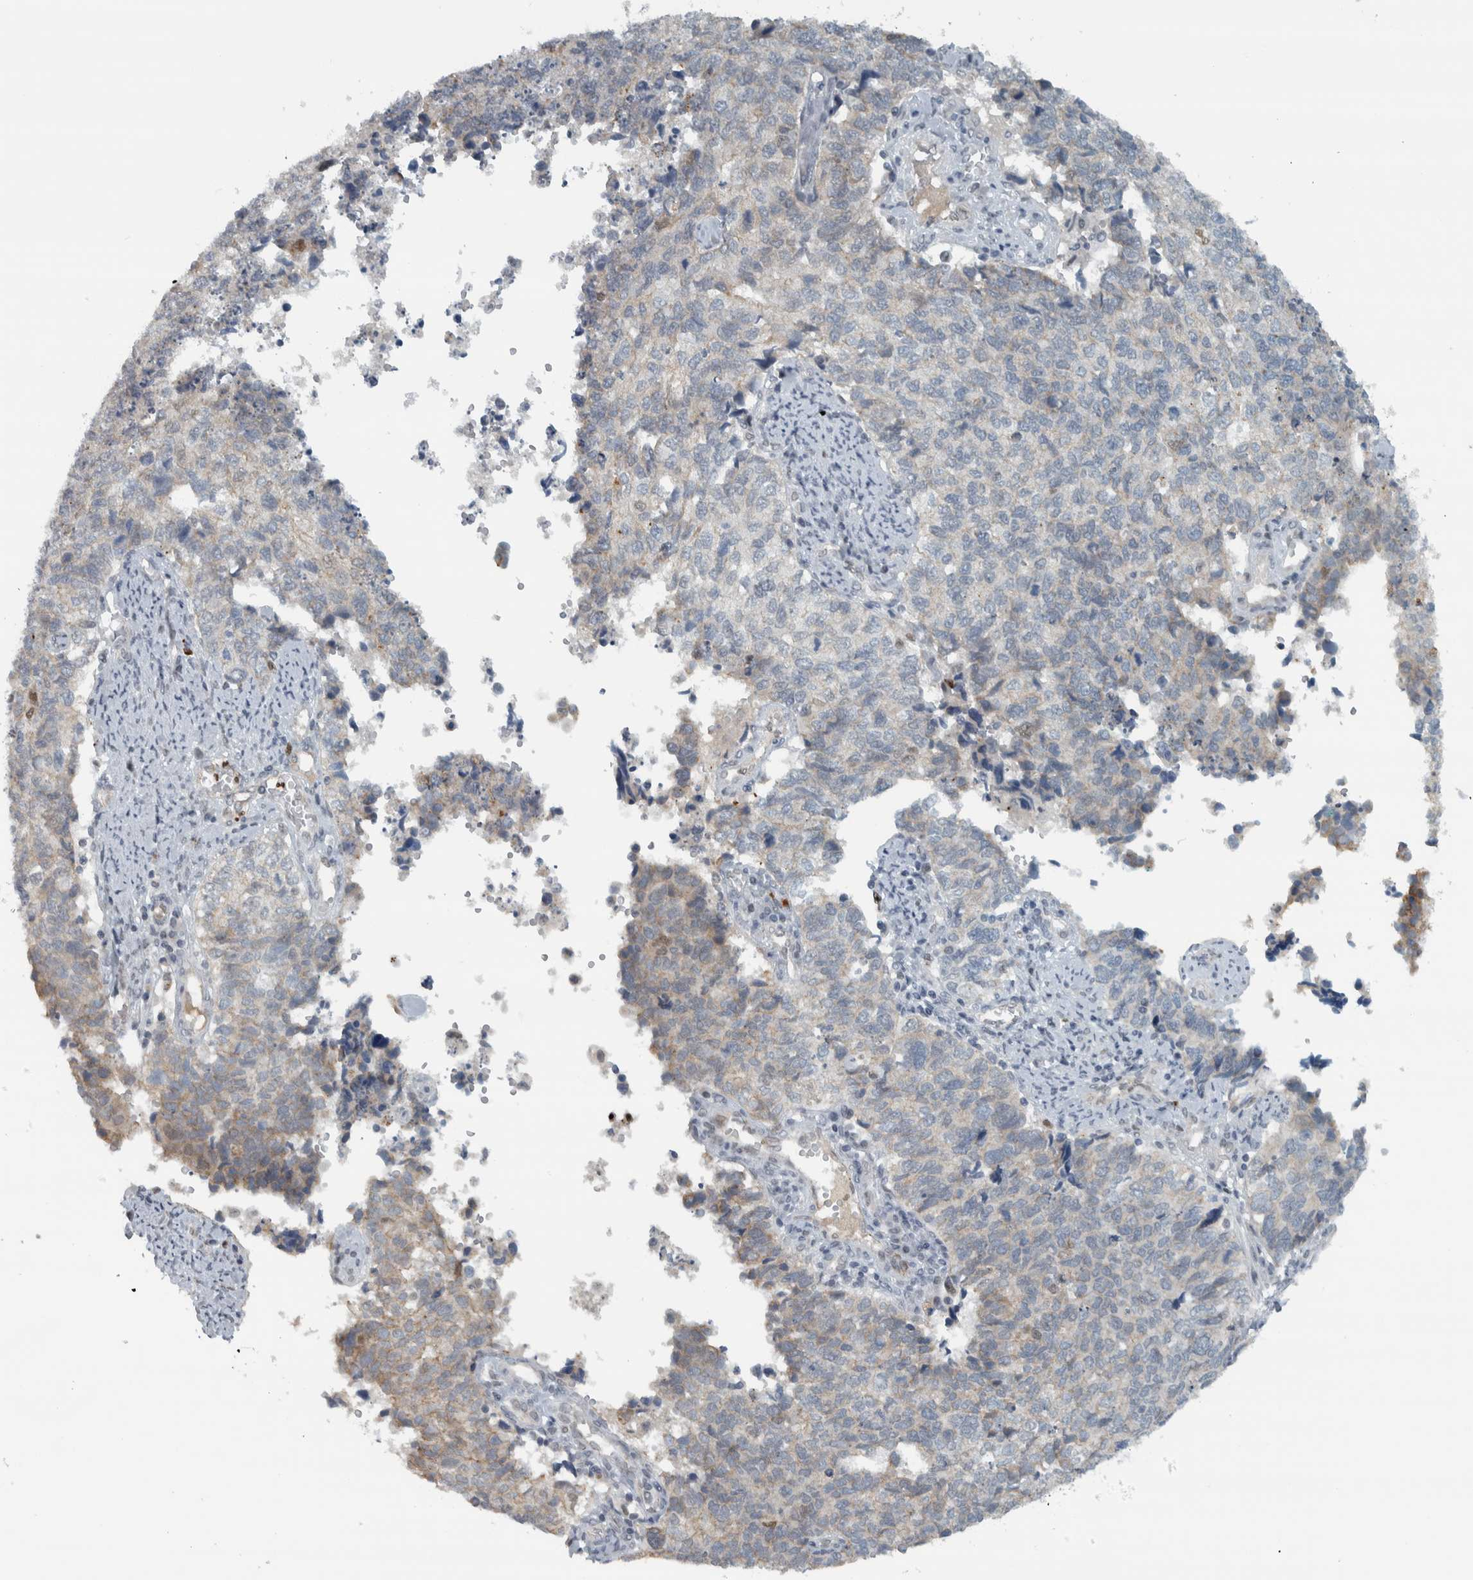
{"staining": {"intensity": "weak", "quantity": "<25%", "location": "cytoplasmic/membranous"}, "tissue": "cervical cancer", "cell_type": "Tumor cells", "image_type": "cancer", "snomed": [{"axis": "morphology", "description": "Squamous cell carcinoma, NOS"}, {"axis": "topography", "description": "Cervix"}], "caption": "Image shows no significant protein positivity in tumor cells of cervical cancer.", "gene": "ADPRM", "patient": {"sex": "female", "age": 63}}